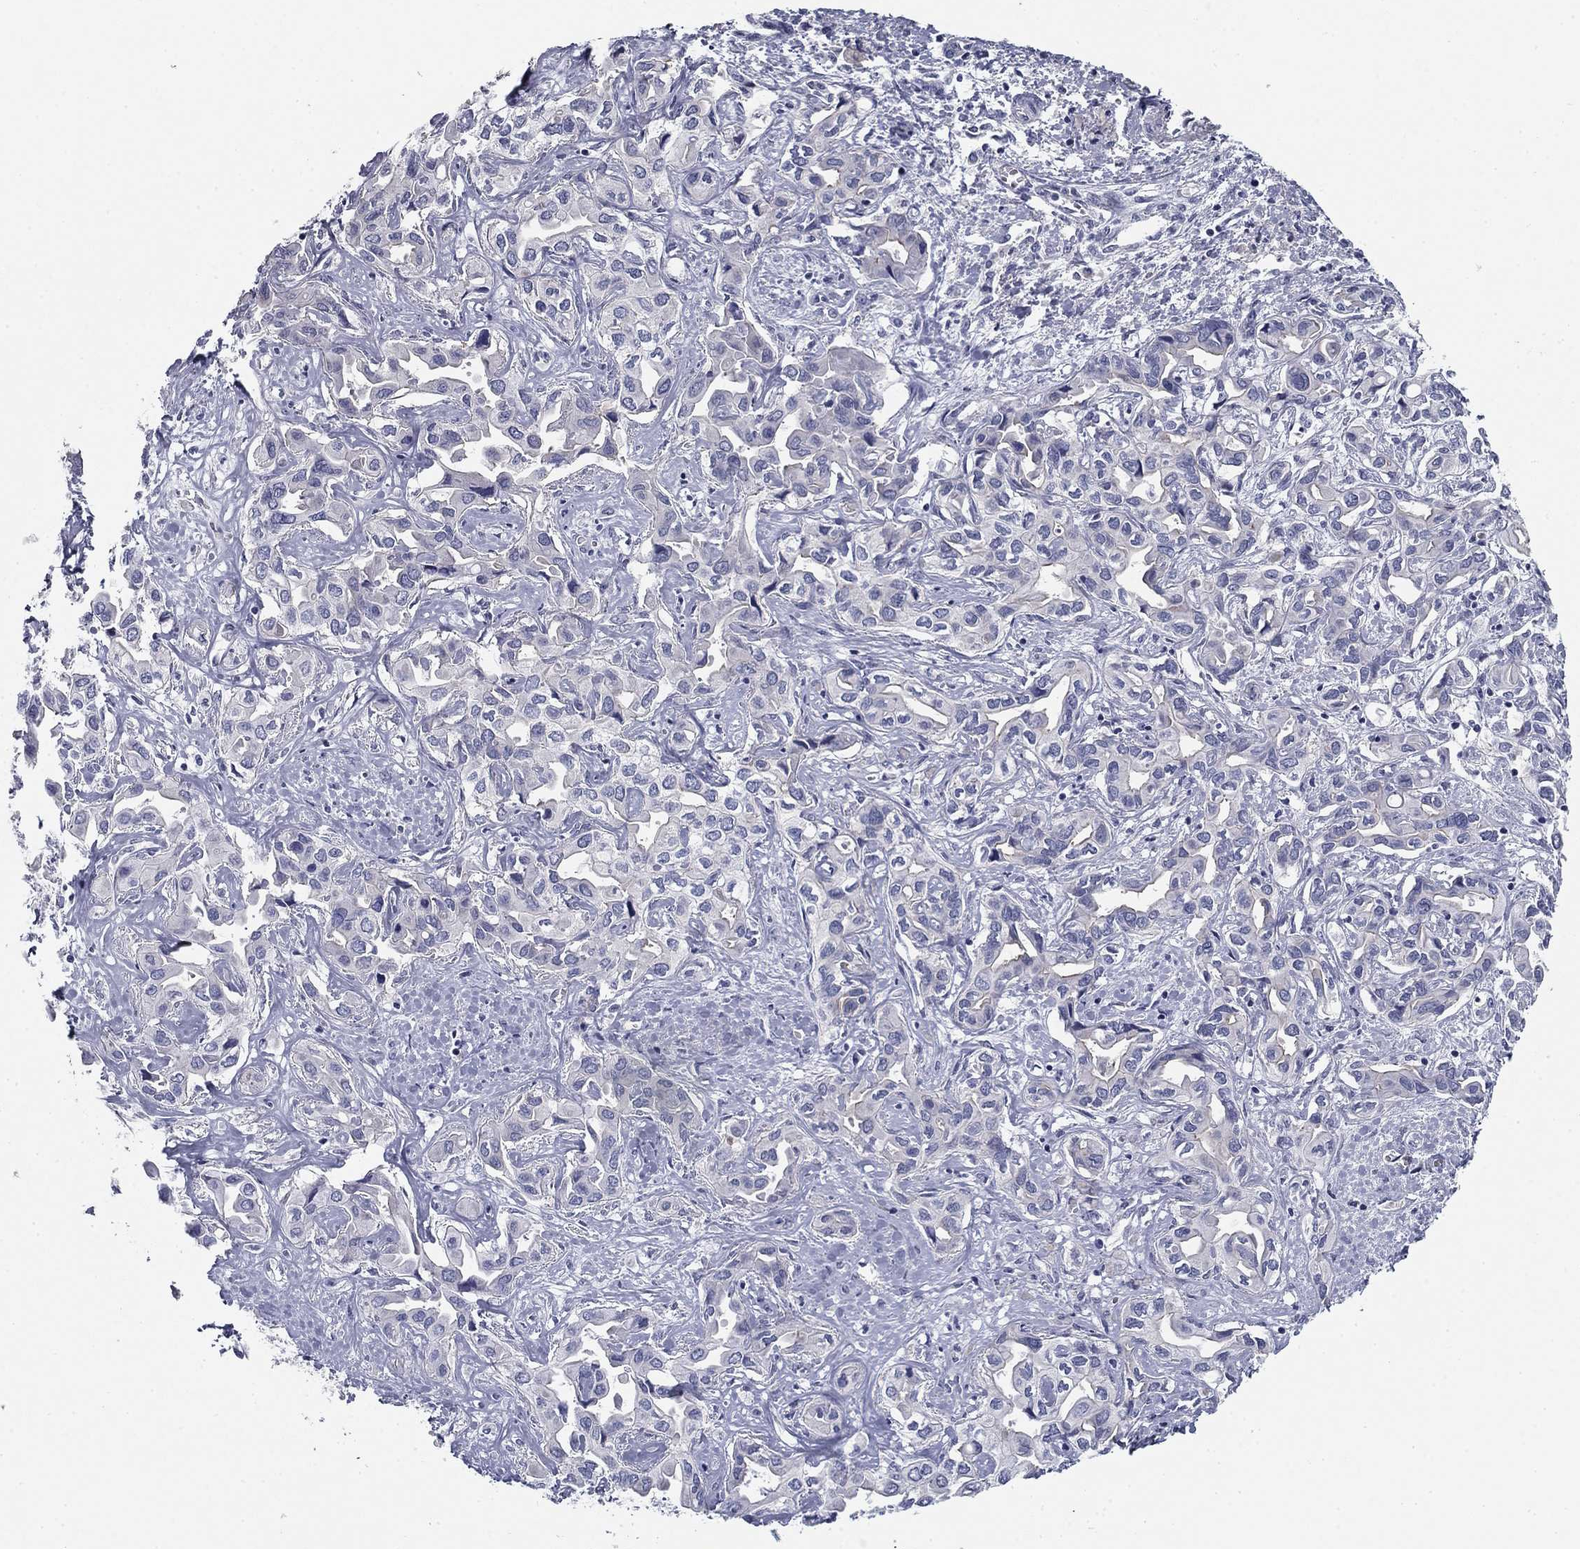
{"staining": {"intensity": "negative", "quantity": "none", "location": "none"}, "tissue": "liver cancer", "cell_type": "Tumor cells", "image_type": "cancer", "snomed": [{"axis": "morphology", "description": "Cholangiocarcinoma"}, {"axis": "topography", "description": "Liver"}], "caption": "An image of human liver cancer (cholangiocarcinoma) is negative for staining in tumor cells.", "gene": "CPLX4", "patient": {"sex": "female", "age": 64}}